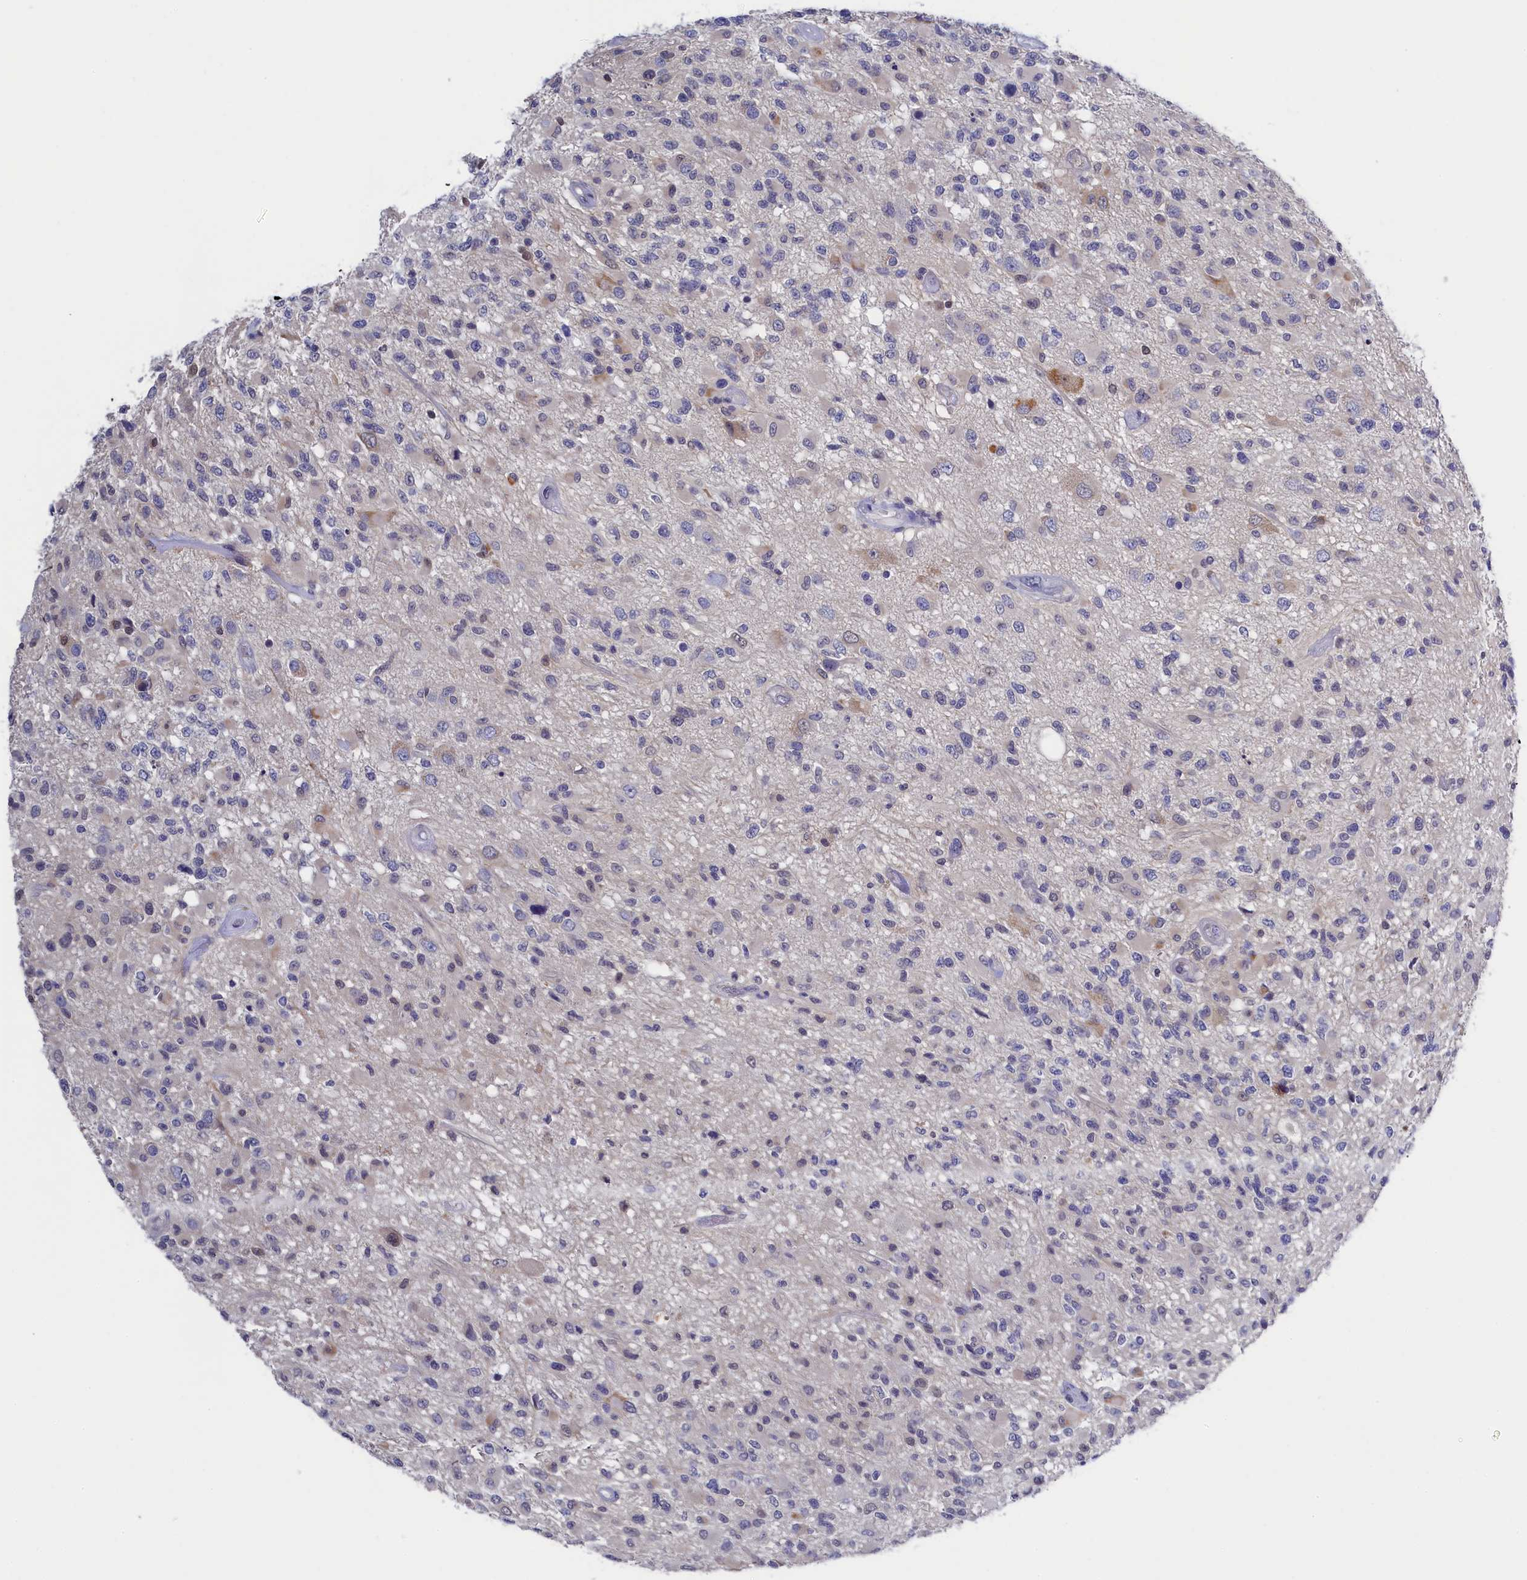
{"staining": {"intensity": "negative", "quantity": "none", "location": "none"}, "tissue": "glioma", "cell_type": "Tumor cells", "image_type": "cancer", "snomed": [{"axis": "morphology", "description": "Glioma, malignant, High grade"}, {"axis": "morphology", "description": "Glioblastoma, NOS"}, {"axis": "topography", "description": "Brain"}], "caption": "Protein analysis of malignant glioma (high-grade) exhibits no significant positivity in tumor cells.", "gene": "C11orf54", "patient": {"sex": "male", "age": 60}}